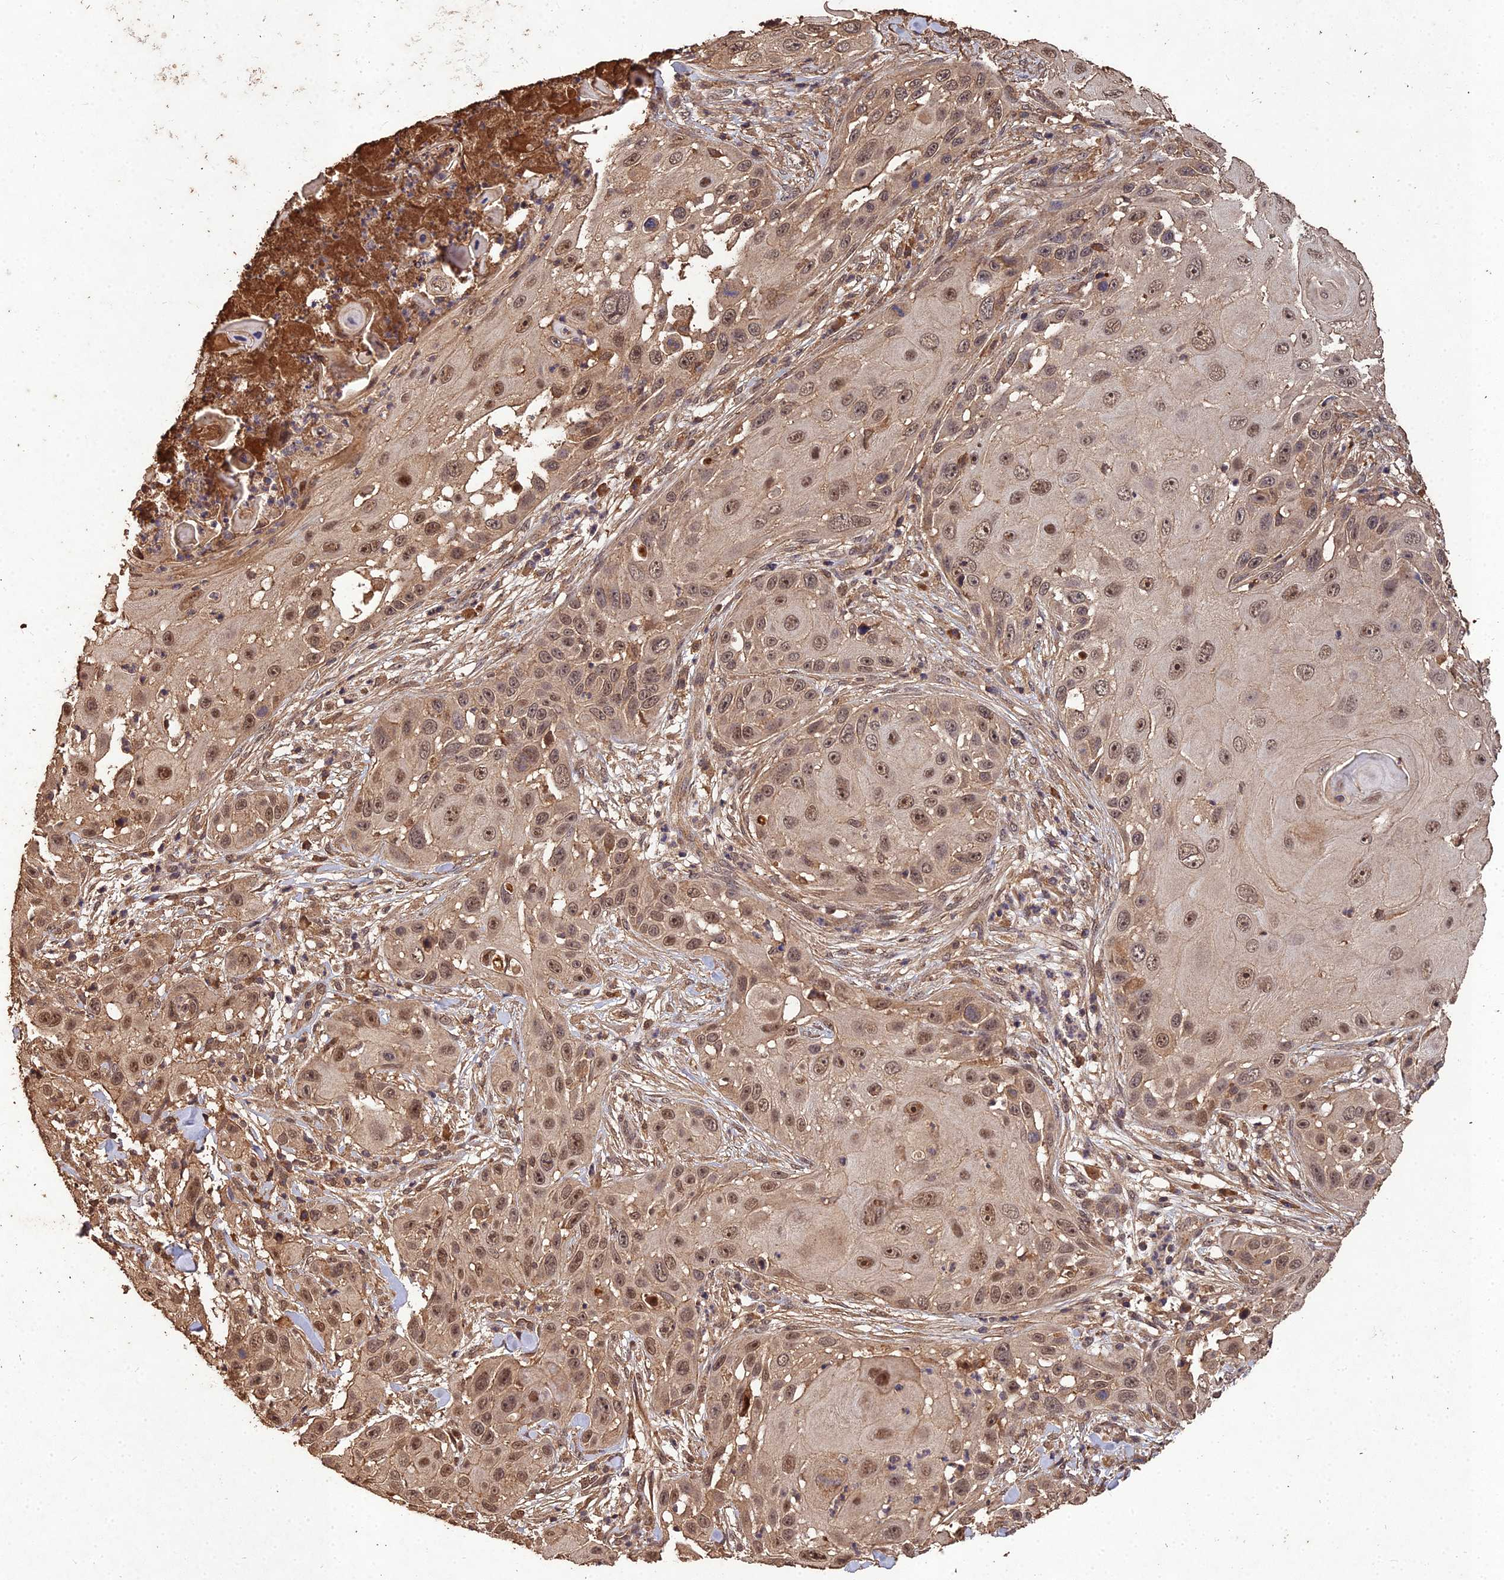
{"staining": {"intensity": "moderate", "quantity": ">75%", "location": "cytoplasmic/membranous,nuclear"}, "tissue": "skin cancer", "cell_type": "Tumor cells", "image_type": "cancer", "snomed": [{"axis": "morphology", "description": "Squamous cell carcinoma, NOS"}, {"axis": "topography", "description": "Skin"}], "caption": "The immunohistochemical stain highlights moderate cytoplasmic/membranous and nuclear positivity in tumor cells of skin cancer tissue.", "gene": "SYMPK", "patient": {"sex": "female", "age": 44}}